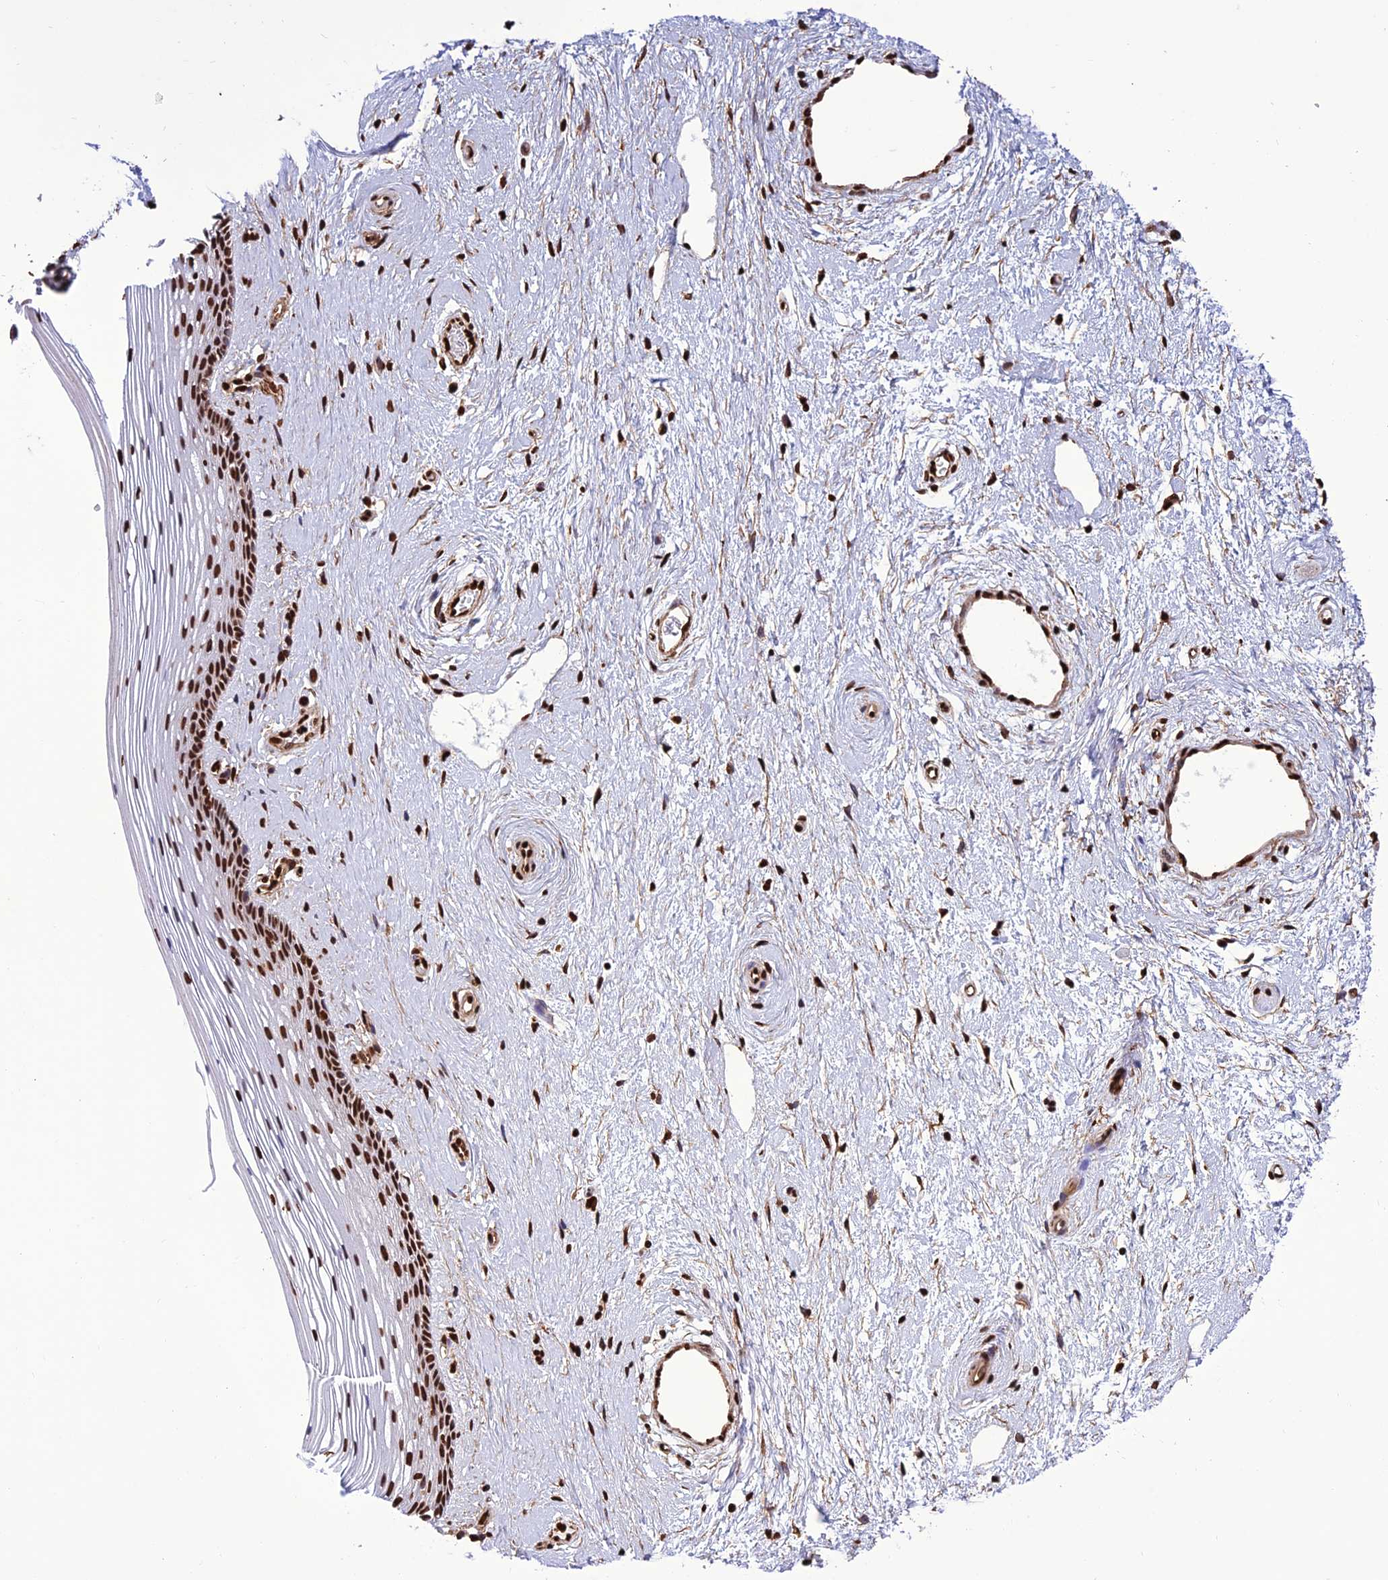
{"staining": {"intensity": "strong", "quantity": ">75%", "location": "nuclear"}, "tissue": "vagina", "cell_type": "Squamous epithelial cells", "image_type": "normal", "snomed": [{"axis": "morphology", "description": "Normal tissue, NOS"}, {"axis": "topography", "description": "Vagina"}], "caption": "A high-resolution photomicrograph shows IHC staining of normal vagina, which reveals strong nuclear expression in about >75% of squamous epithelial cells.", "gene": "INO80E", "patient": {"sex": "female", "age": 46}}